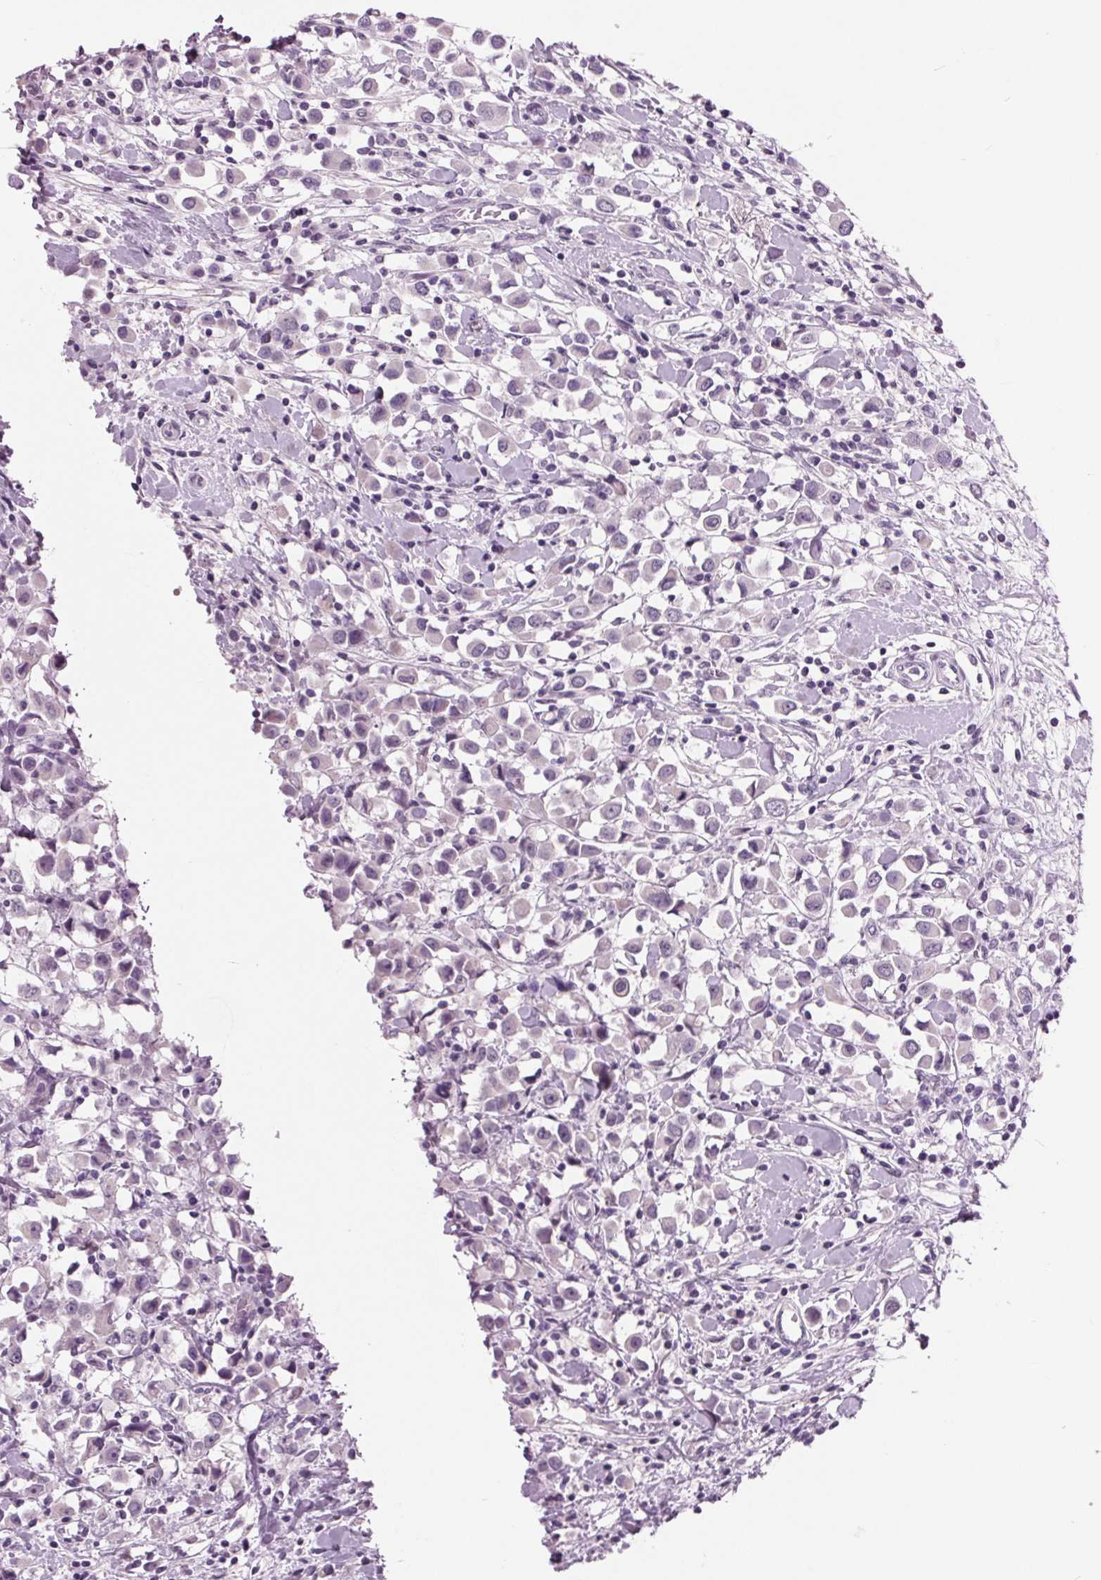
{"staining": {"intensity": "negative", "quantity": "none", "location": "none"}, "tissue": "breast cancer", "cell_type": "Tumor cells", "image_type": "cancer", "snomed": [{"axis": "morphology", "description": "Duct carcinoma"}, {"axis": "topography", "description": "Breast"}], "caption": "High power microscopy image of an IHC histopathology image of breast cancer (invasive ductal carcinoma), revealing no significant staining in tumor cells.", "gene": "AMBP", "patient": {"sex": "female", "age": 61}}